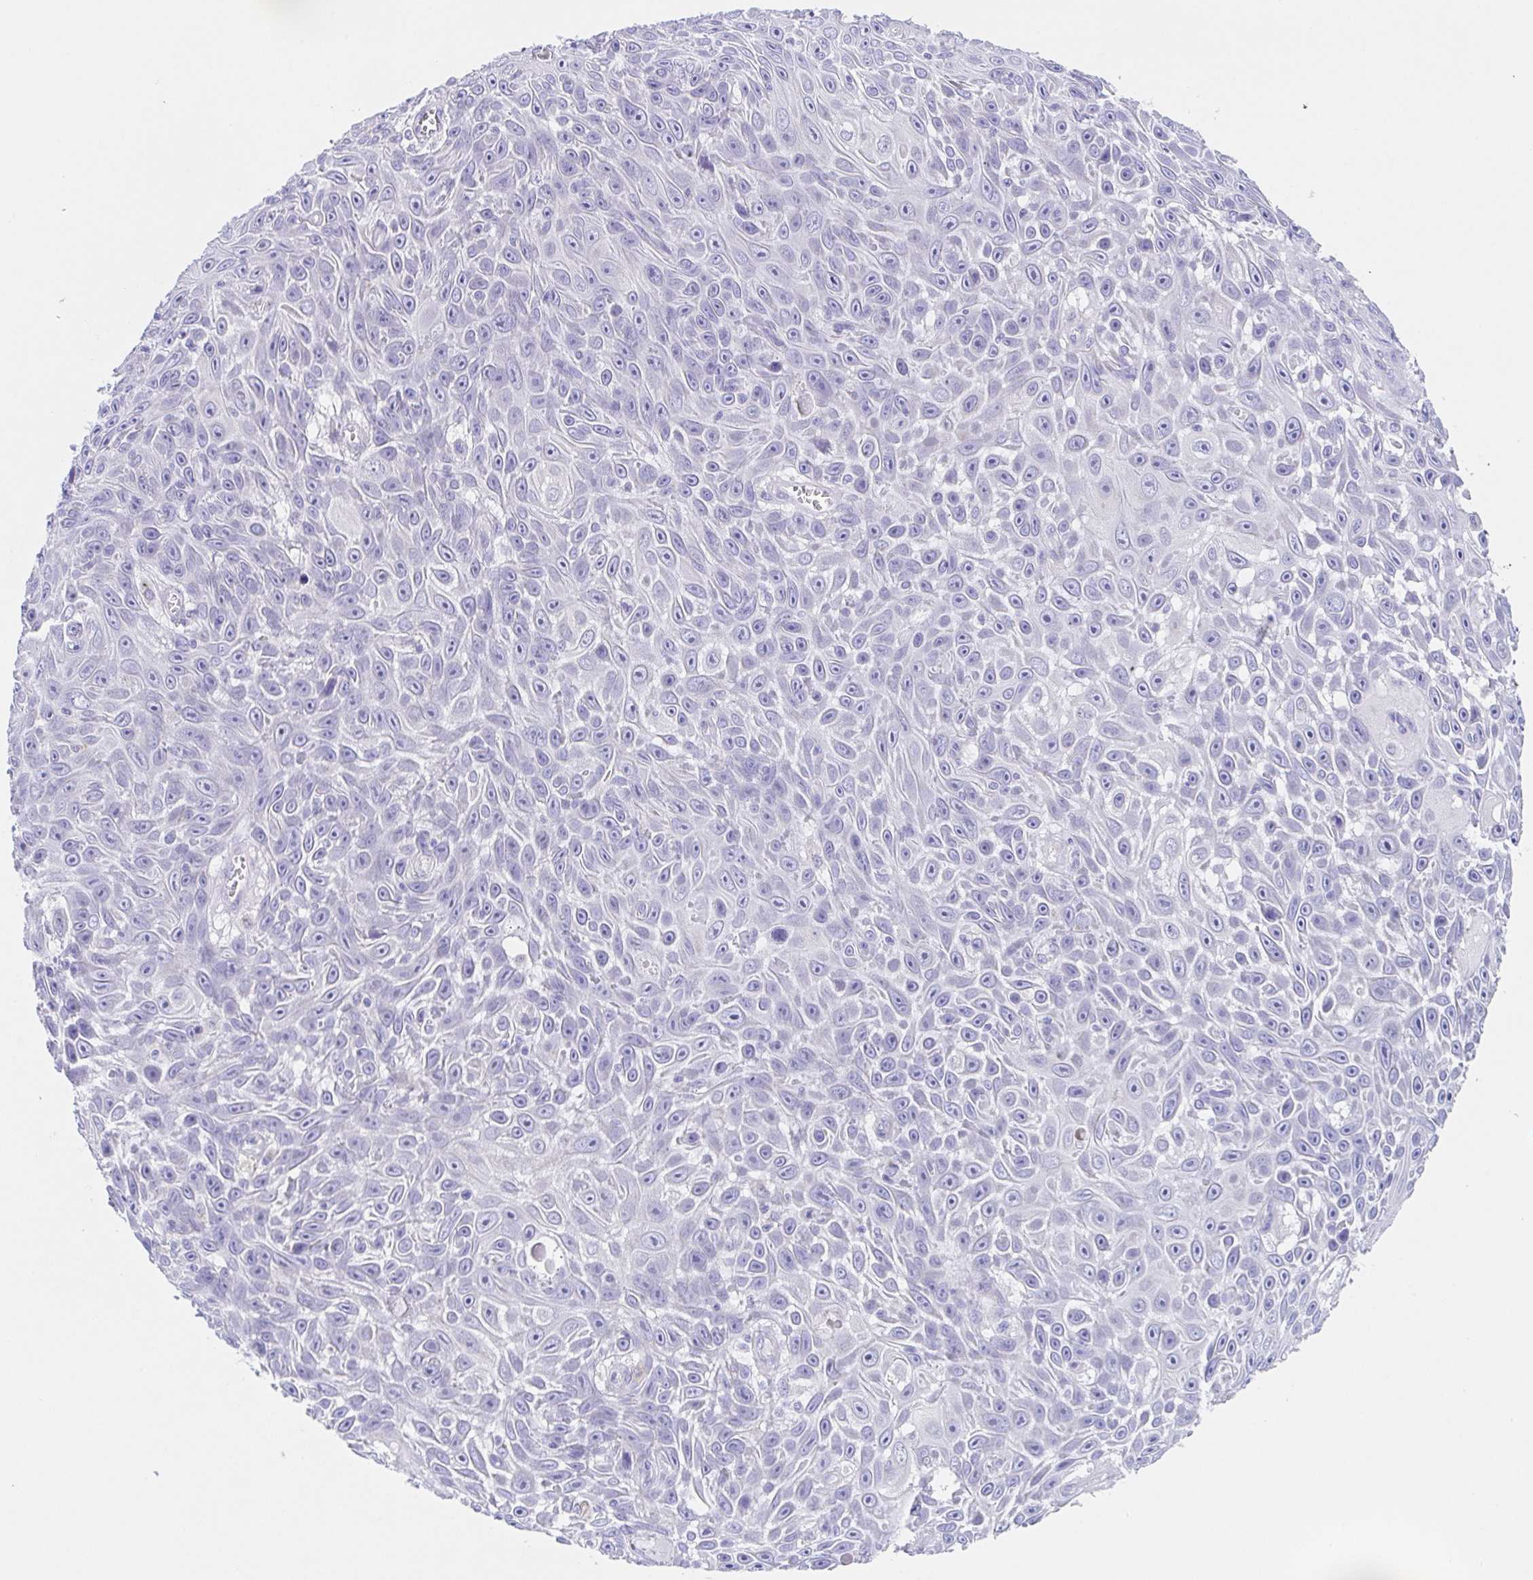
{"staining": {"intensity": "negative", "quantity": "none", "location": "none"}, "tissue": "skin cancer", "cell_type": "Tumor cells", "image_type": "cancer", "snomed": [{"axis": "morphology", "description": "Squamous cell carcinoma, NOS"}, {"axis": "topography", "description": "Skin"}], "caption": "Immunohistochemical staining of human skin cancer exhibits no significant positivity in tumor cells.", "gene": "SCG3", "patient": {"sex": "male", "age": 82}}